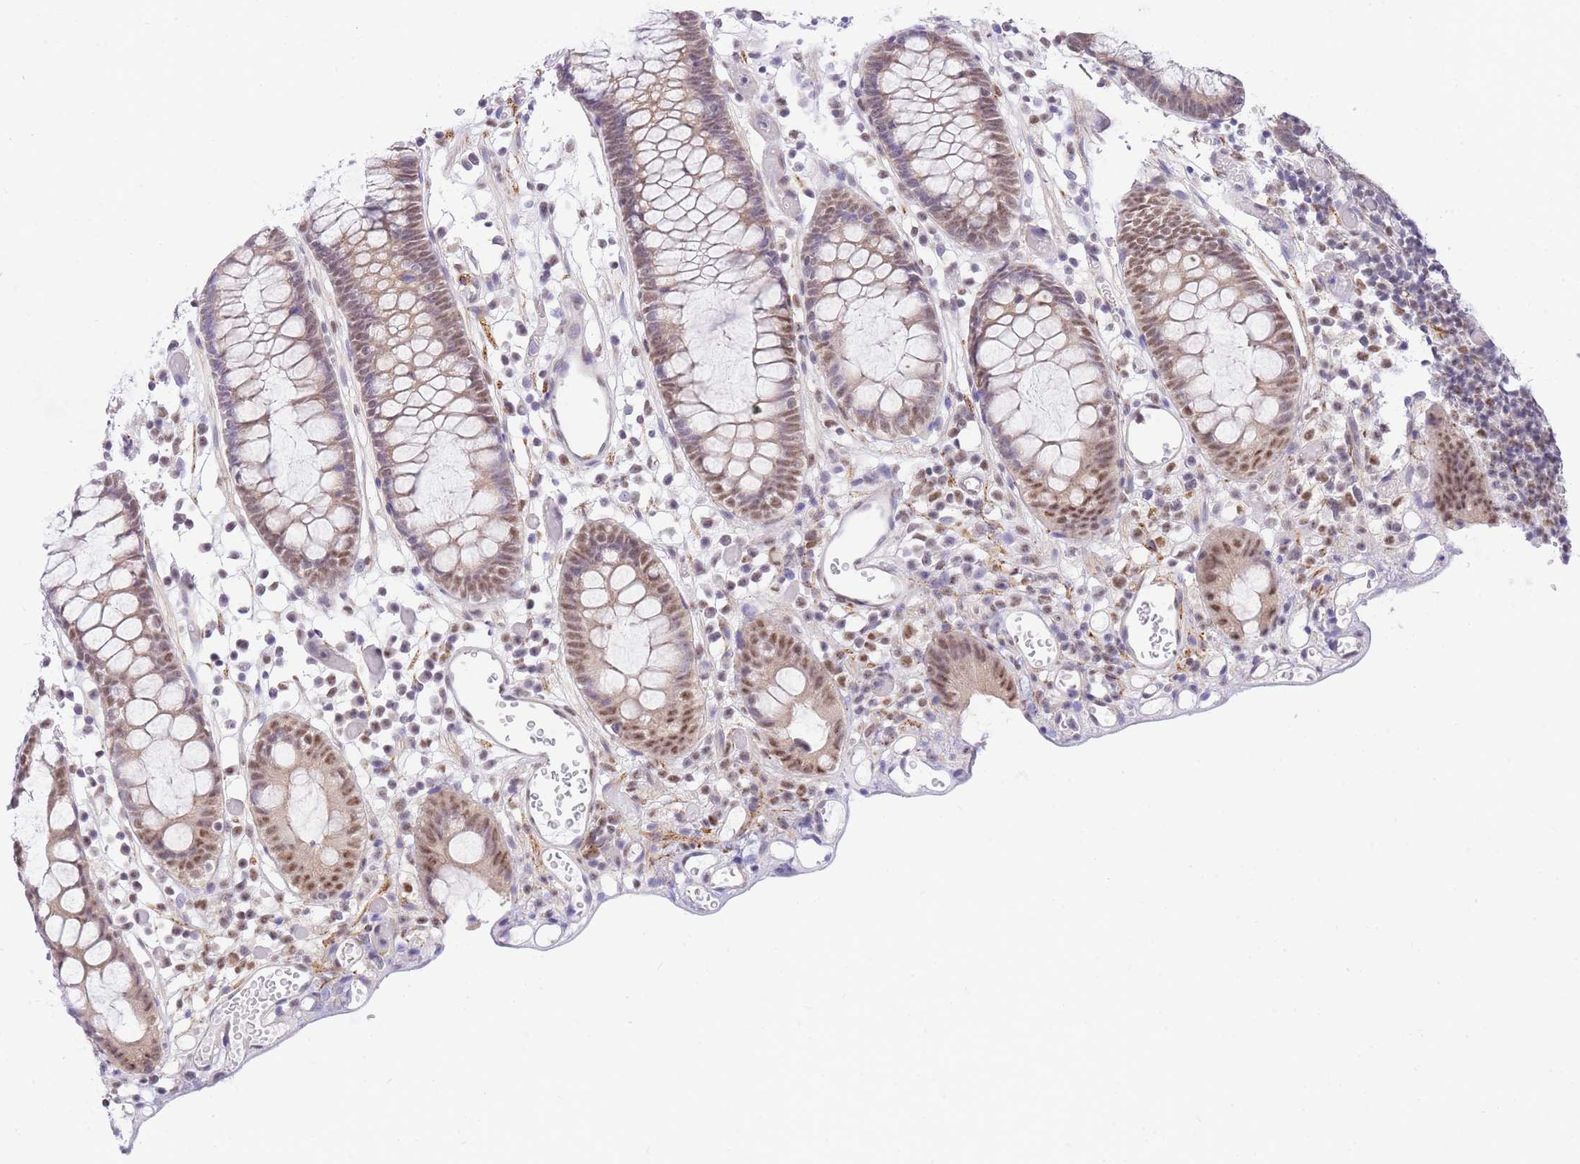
{"staining": {"intensity": "weak", "quantity": ">75%", "location": "cytoplasmic/membranous"}, "tissue": "colon", "cell_type": "Endothelial cells", "image_type": "normal", "snomed": [{"axis": "morphology", "description": "Normal tissue, NOS"}, {"axis": "topography", "description": "Colon"}], "caption": "Endothelial cells exhibit low levels of weak cytoplasmic/membranous staining in about >75% of cells in unremarkable colon.", "gene": "S100PBP", "patient": {"sex": "male", "age": 14}}